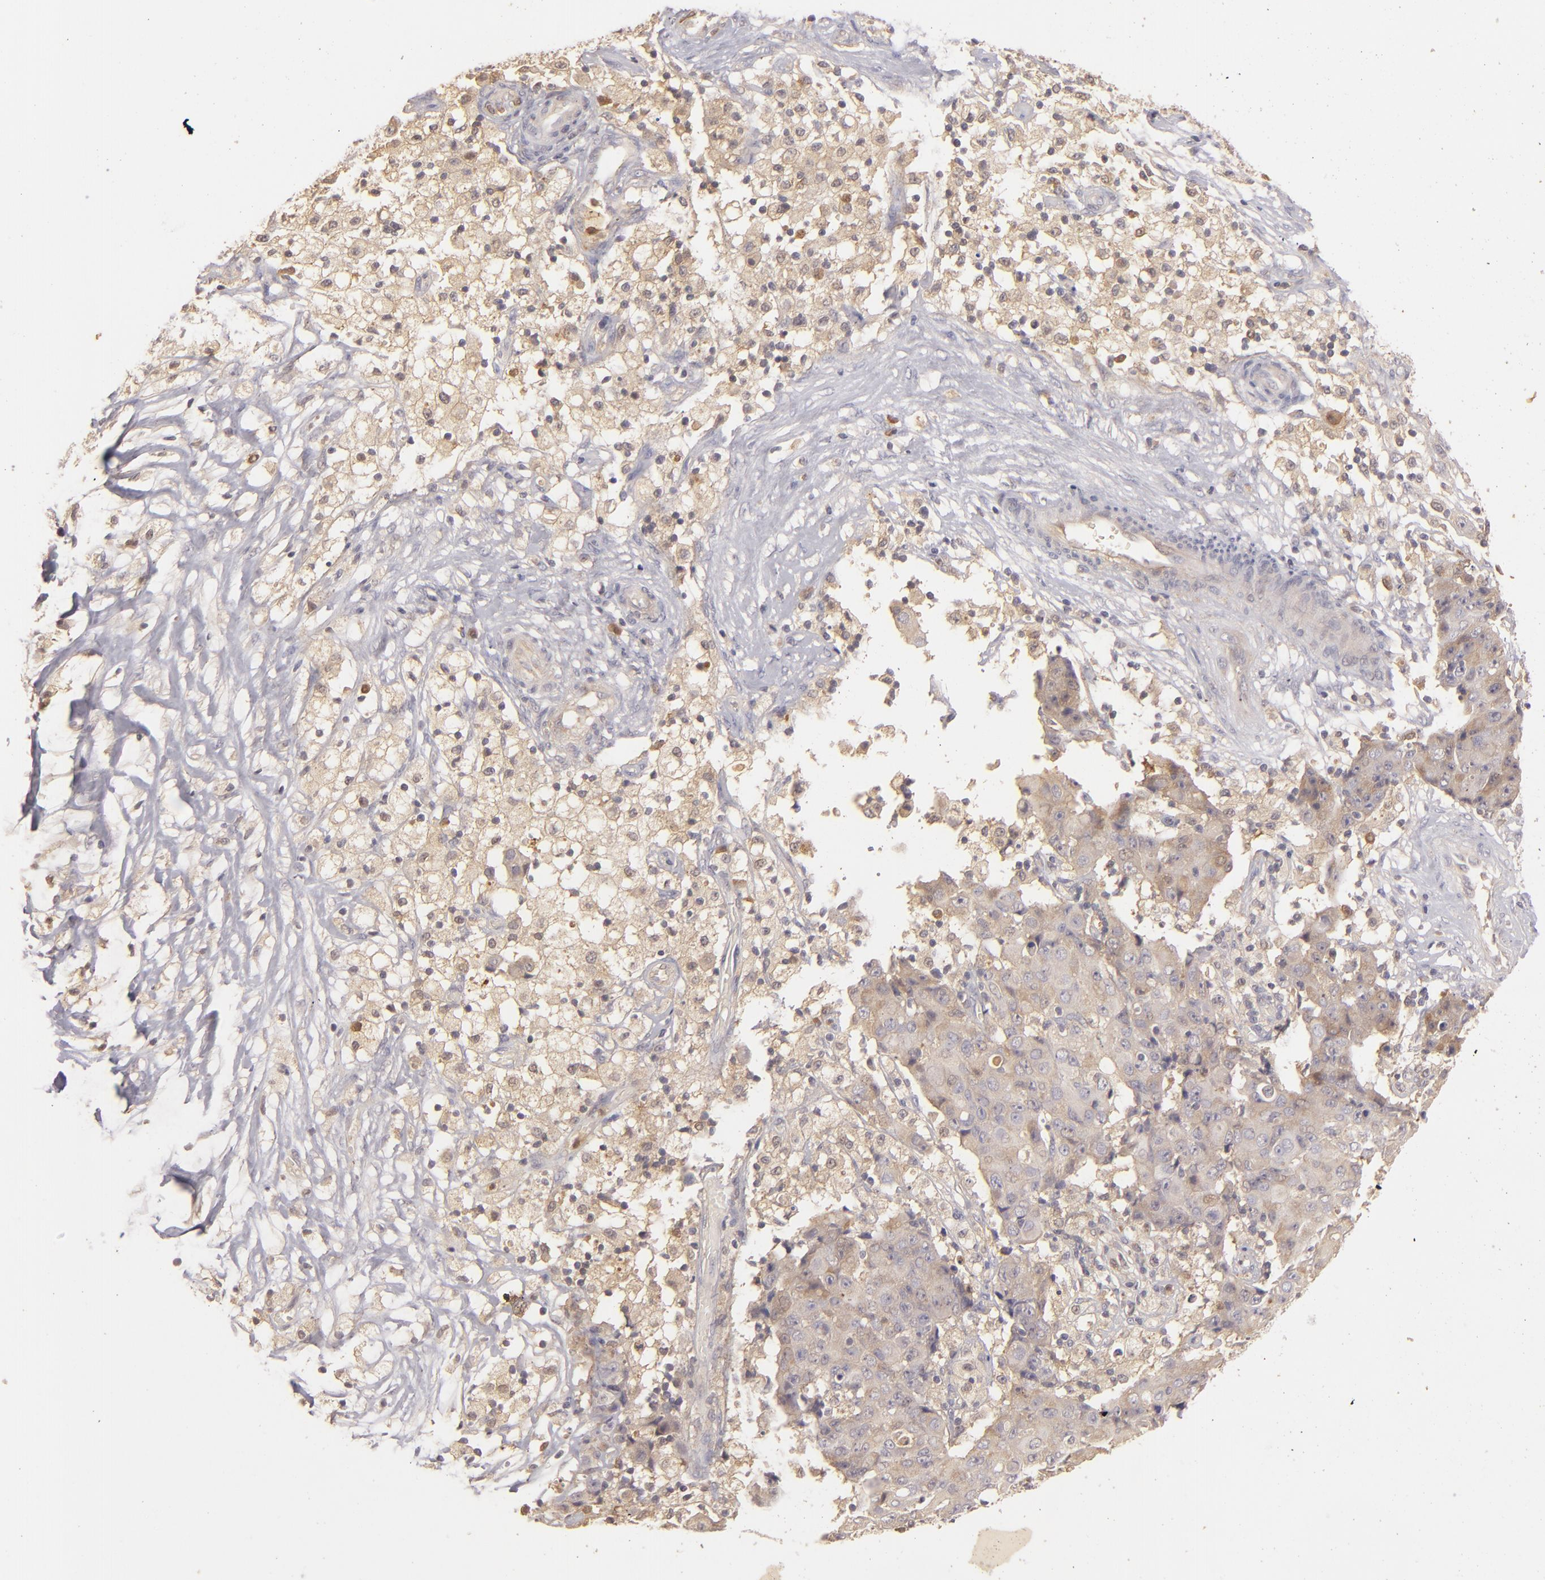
{"staining": {"intensity": "moderate", "quantity": ">75%", "location": "cytoplasmic/membranous"}, "tissue": "ovarian cancer", "cell_type": "Tumor cells", "image_type": "cancer", "snomed": [{"axis": "morphology", "description": "Carcinoma, endometroid"}, {"axis": "topography", "description": "Ovary"}], "caption": "A high-resolution photomicrograph shows IHC staining of ovarian endometroid carcinoma, which exhibits moderate cytoplasmic/membranous staining in about >75% of tumor cells.", "gene": "PRKCD", "patient": {"sex": "female", "age": 42}}